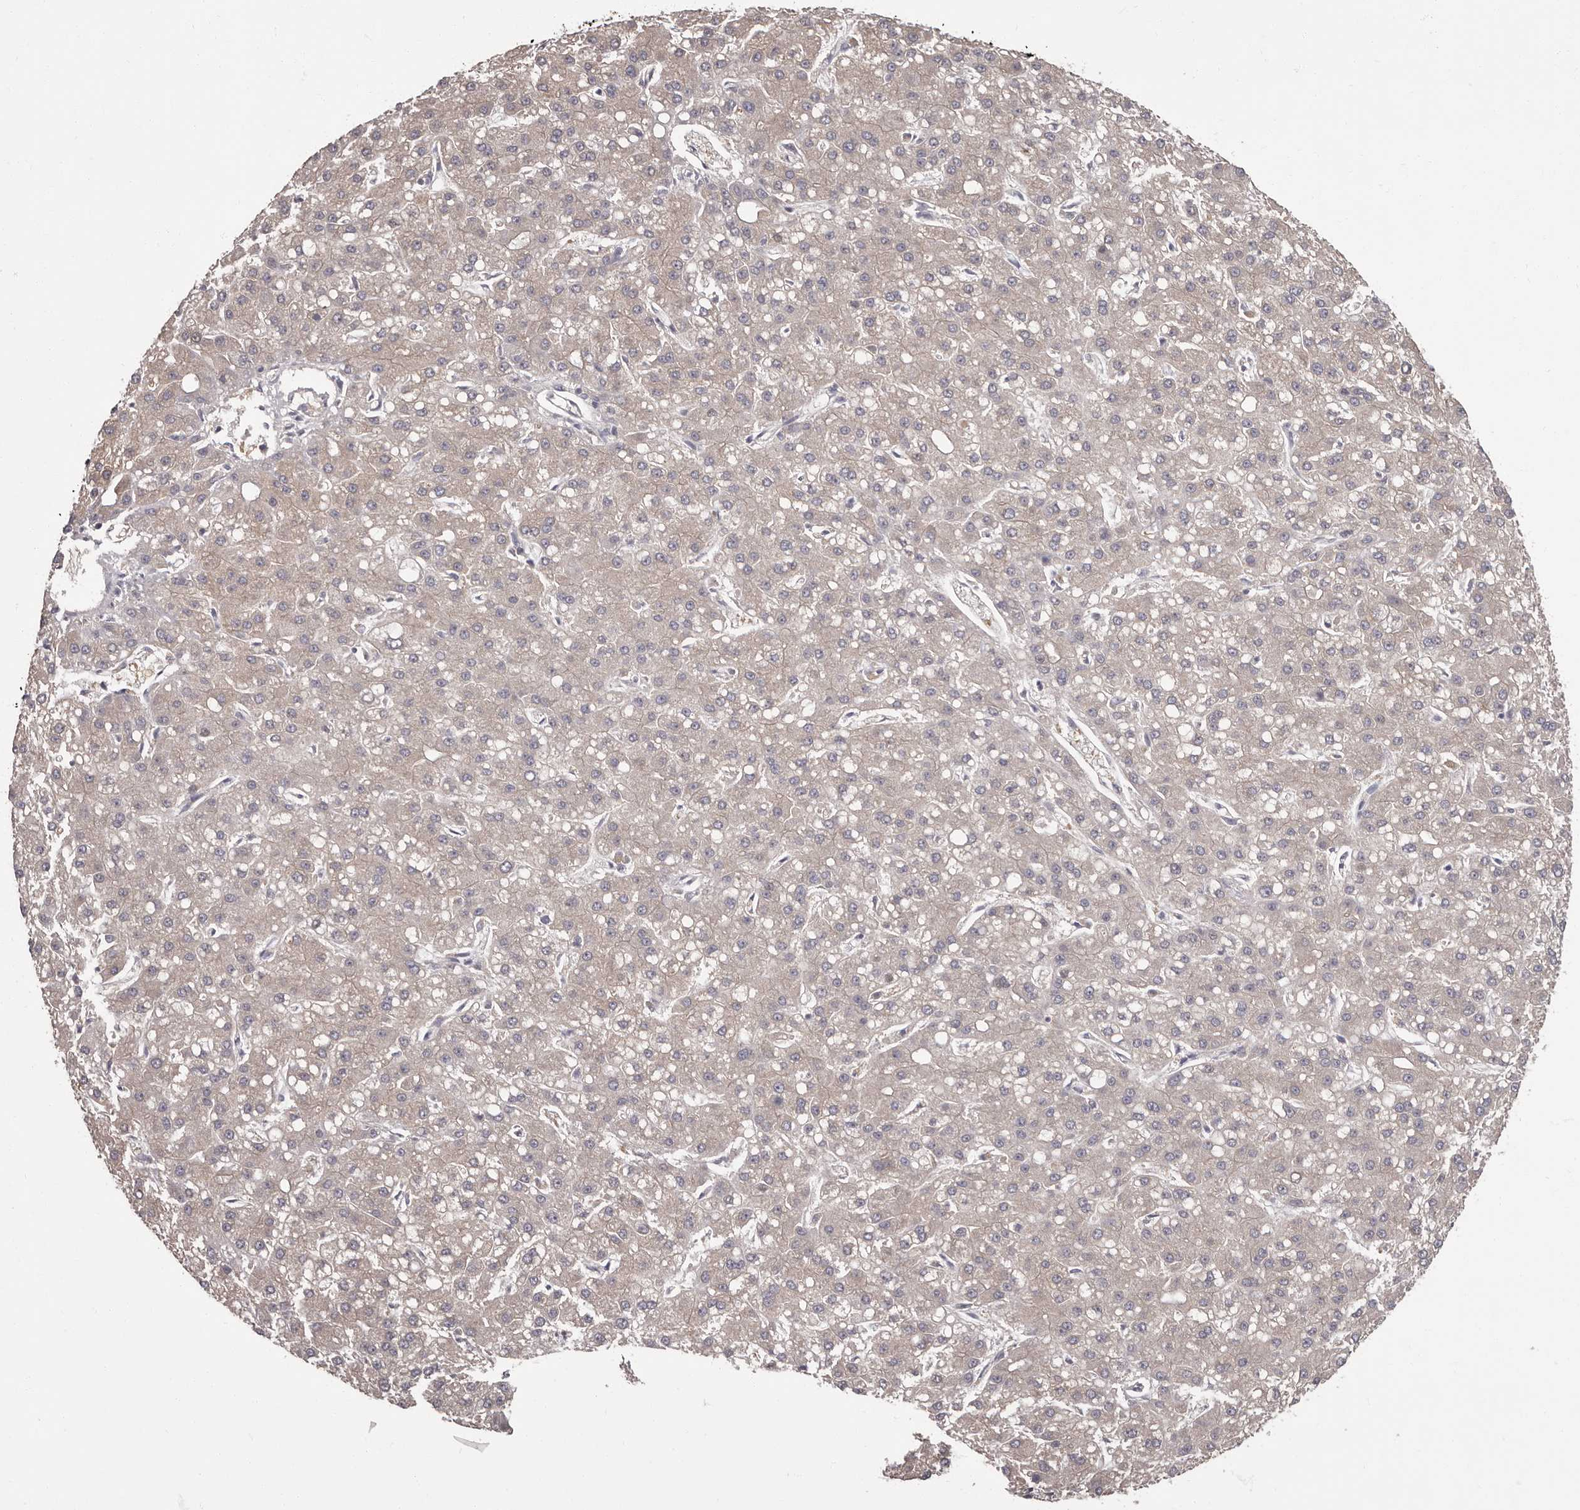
{"staining": {"intensity": "negative", "quantity": "none", "location": "none"}, "tissue": "liver cancer", "cell_type": "Tumor cells", "image_type": "cancer", "snomed": [{"axis": "morphology", "description": "Carcinoma, Hepatocellular, NOS"}, {"axis": "topography", "description": "Liver"}], "caption": "Histopathology image shows no significant protein positivity in tumor cells of liver cancer (hepatocellular carcinoma). (DAB (3,3'-diaminobenzidine) immunohistochemistry (IHC) with hematoxylin counter stain).", "gene": "APEH", "patient": {"sex": "male", "age": 67}}